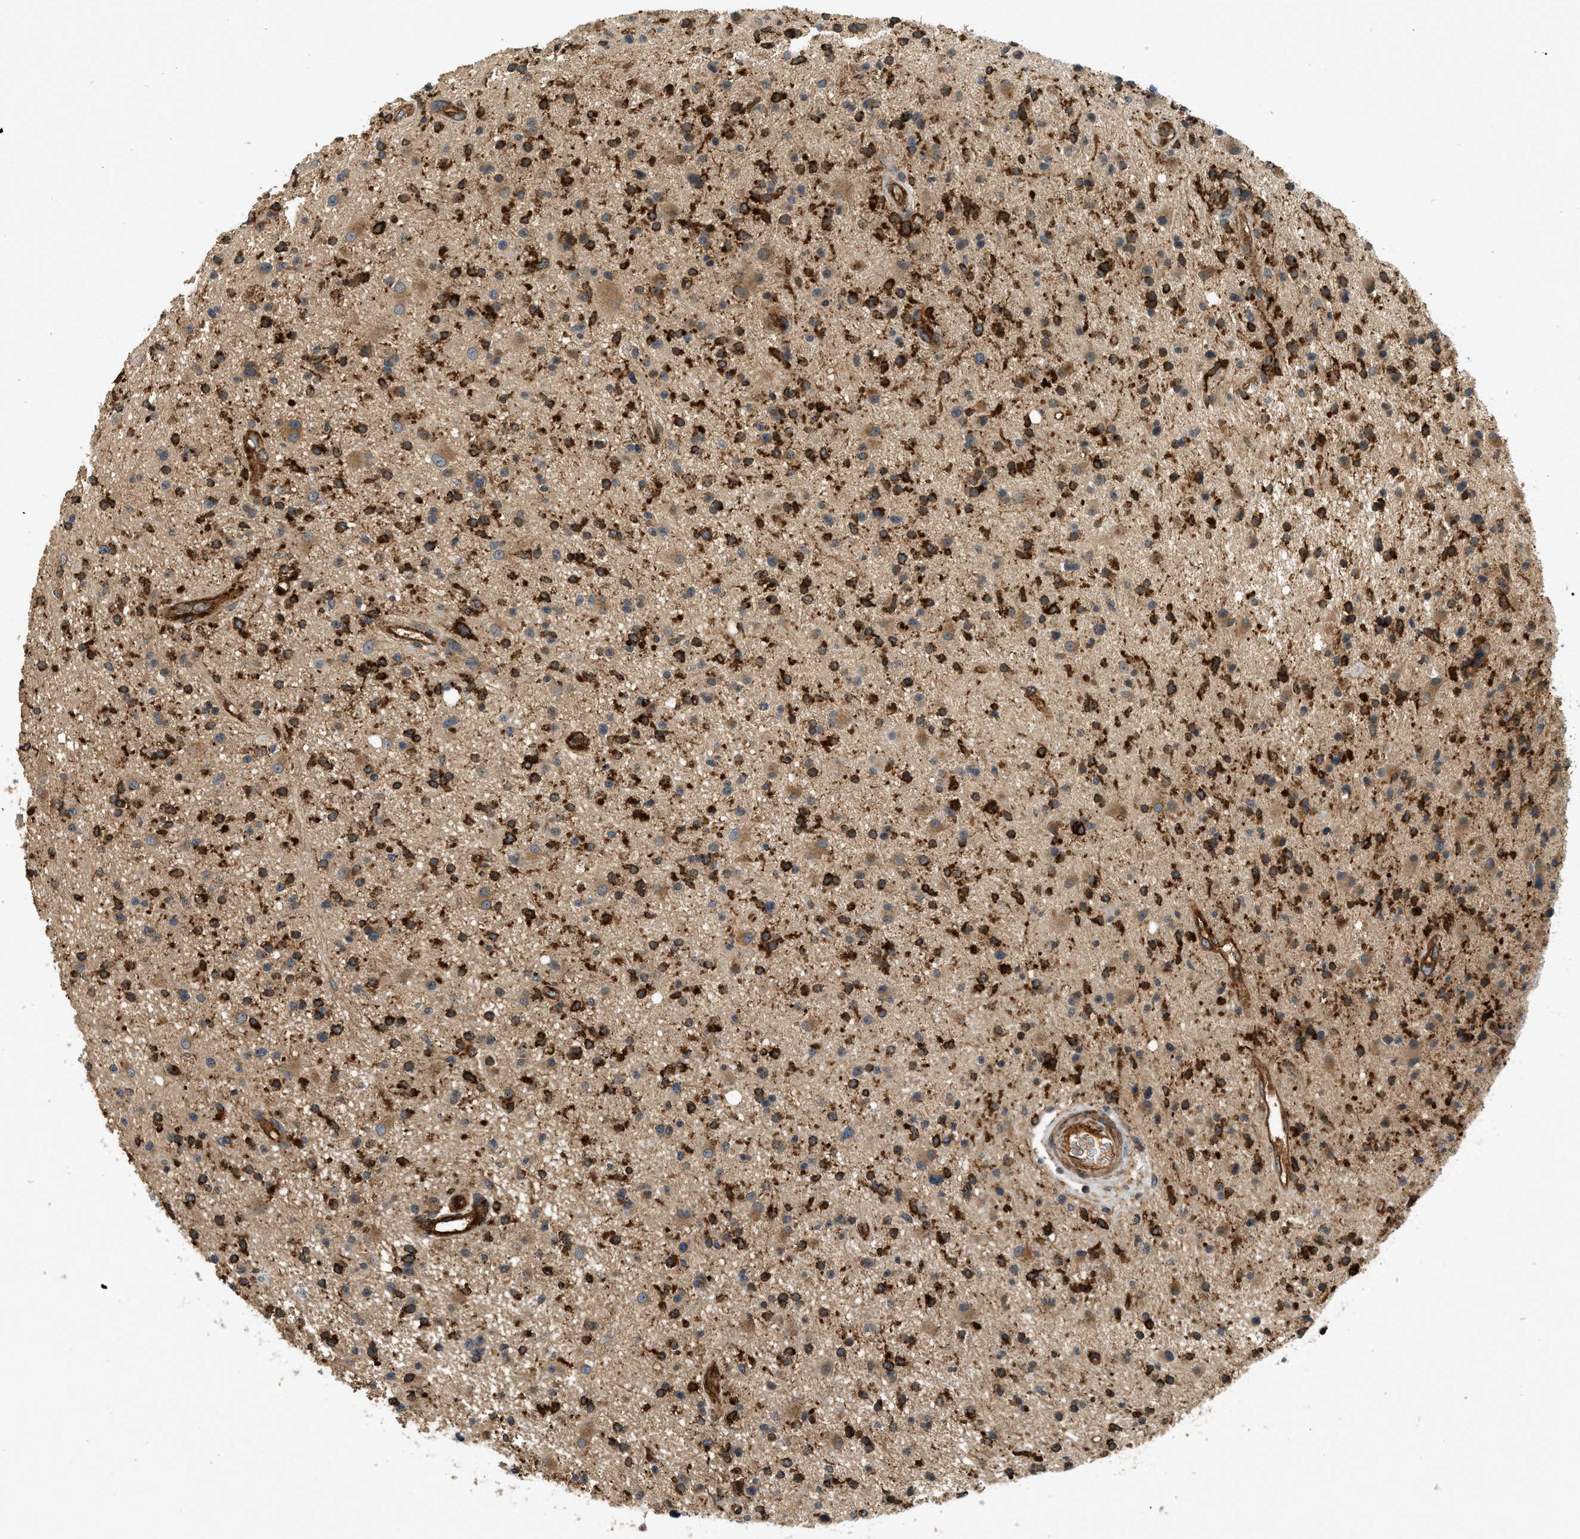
{"staining": {"intensity": "strong", "quantity": ">75%", "location": "cytoplasmic/membranous"}, "tissue": "glioma", "cell_type": "Tumor cells", "image_type": "cancer", "snomed": [{"axis": "morphology", "description": "Glioma, malignant, High grade"}, {"axis": "topography", "description": "Brain"}], "caption": "Immunohistochemical staining of human glioma displays high levels of strong cytoplasmic/membranous positivity in approximately >75% of tumor cells. Nuclei are stained in blue.", "gene": "HIP1", "patient": {"sex": "male", "age": 33}}